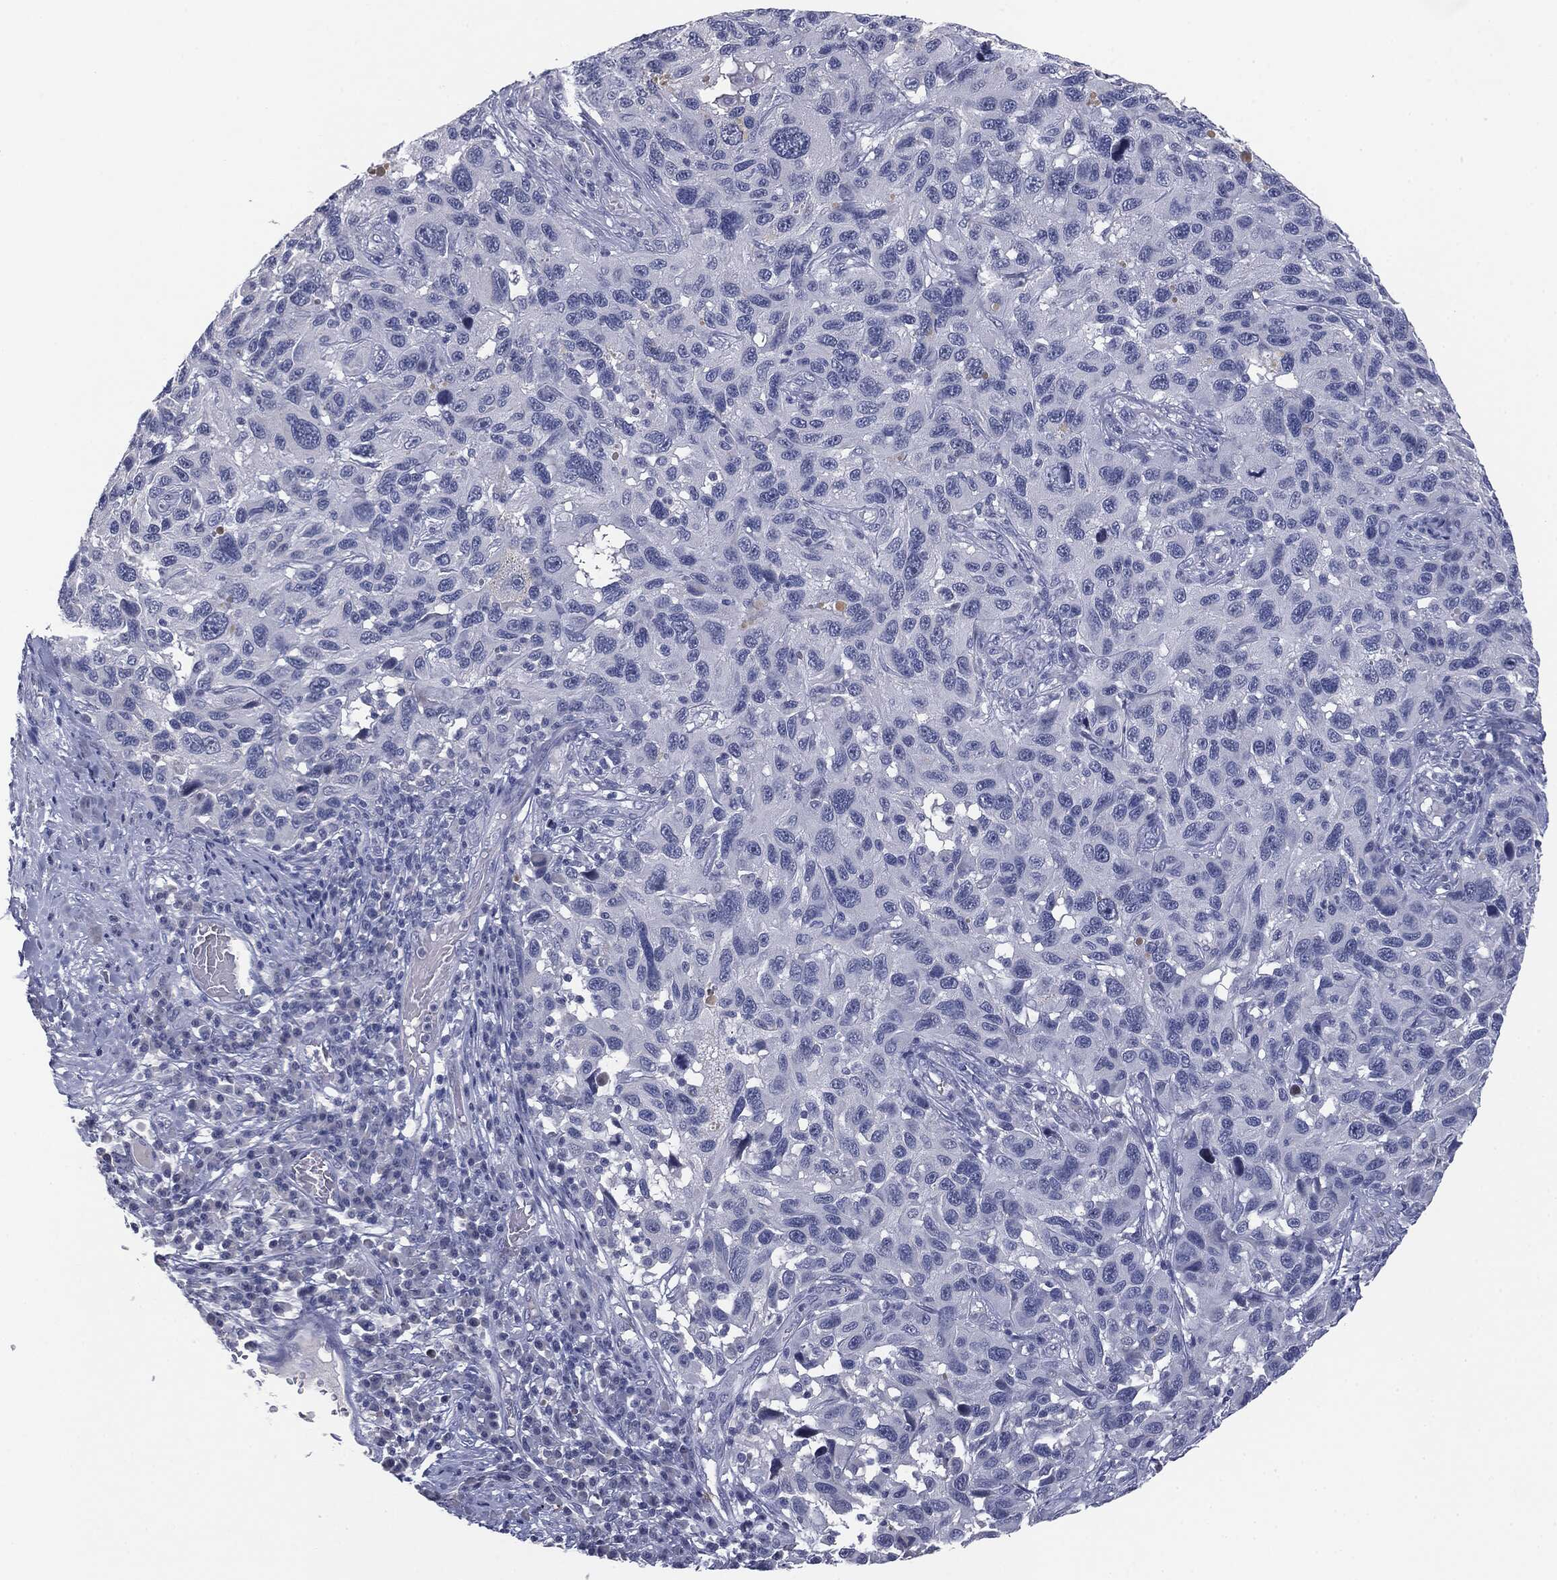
{"staining": {"intensity": "negative", "quantity": "none", "location": "none"}, "tissue": "melanoma", "cell_type": "Tumor cells", "image_type": "cancer", "snomed": [{"axis": "morphology", "description": "Malignant melanoma, NOS"}, {"axis": "topography", "description": "Skin"}], "caption": "IHC image of human malignant melanoma stained for a protein (brown), which exhibits no staining in tumor cells.", "gene": "MUC1", "patient": {"sex": "male", "age": 53}}